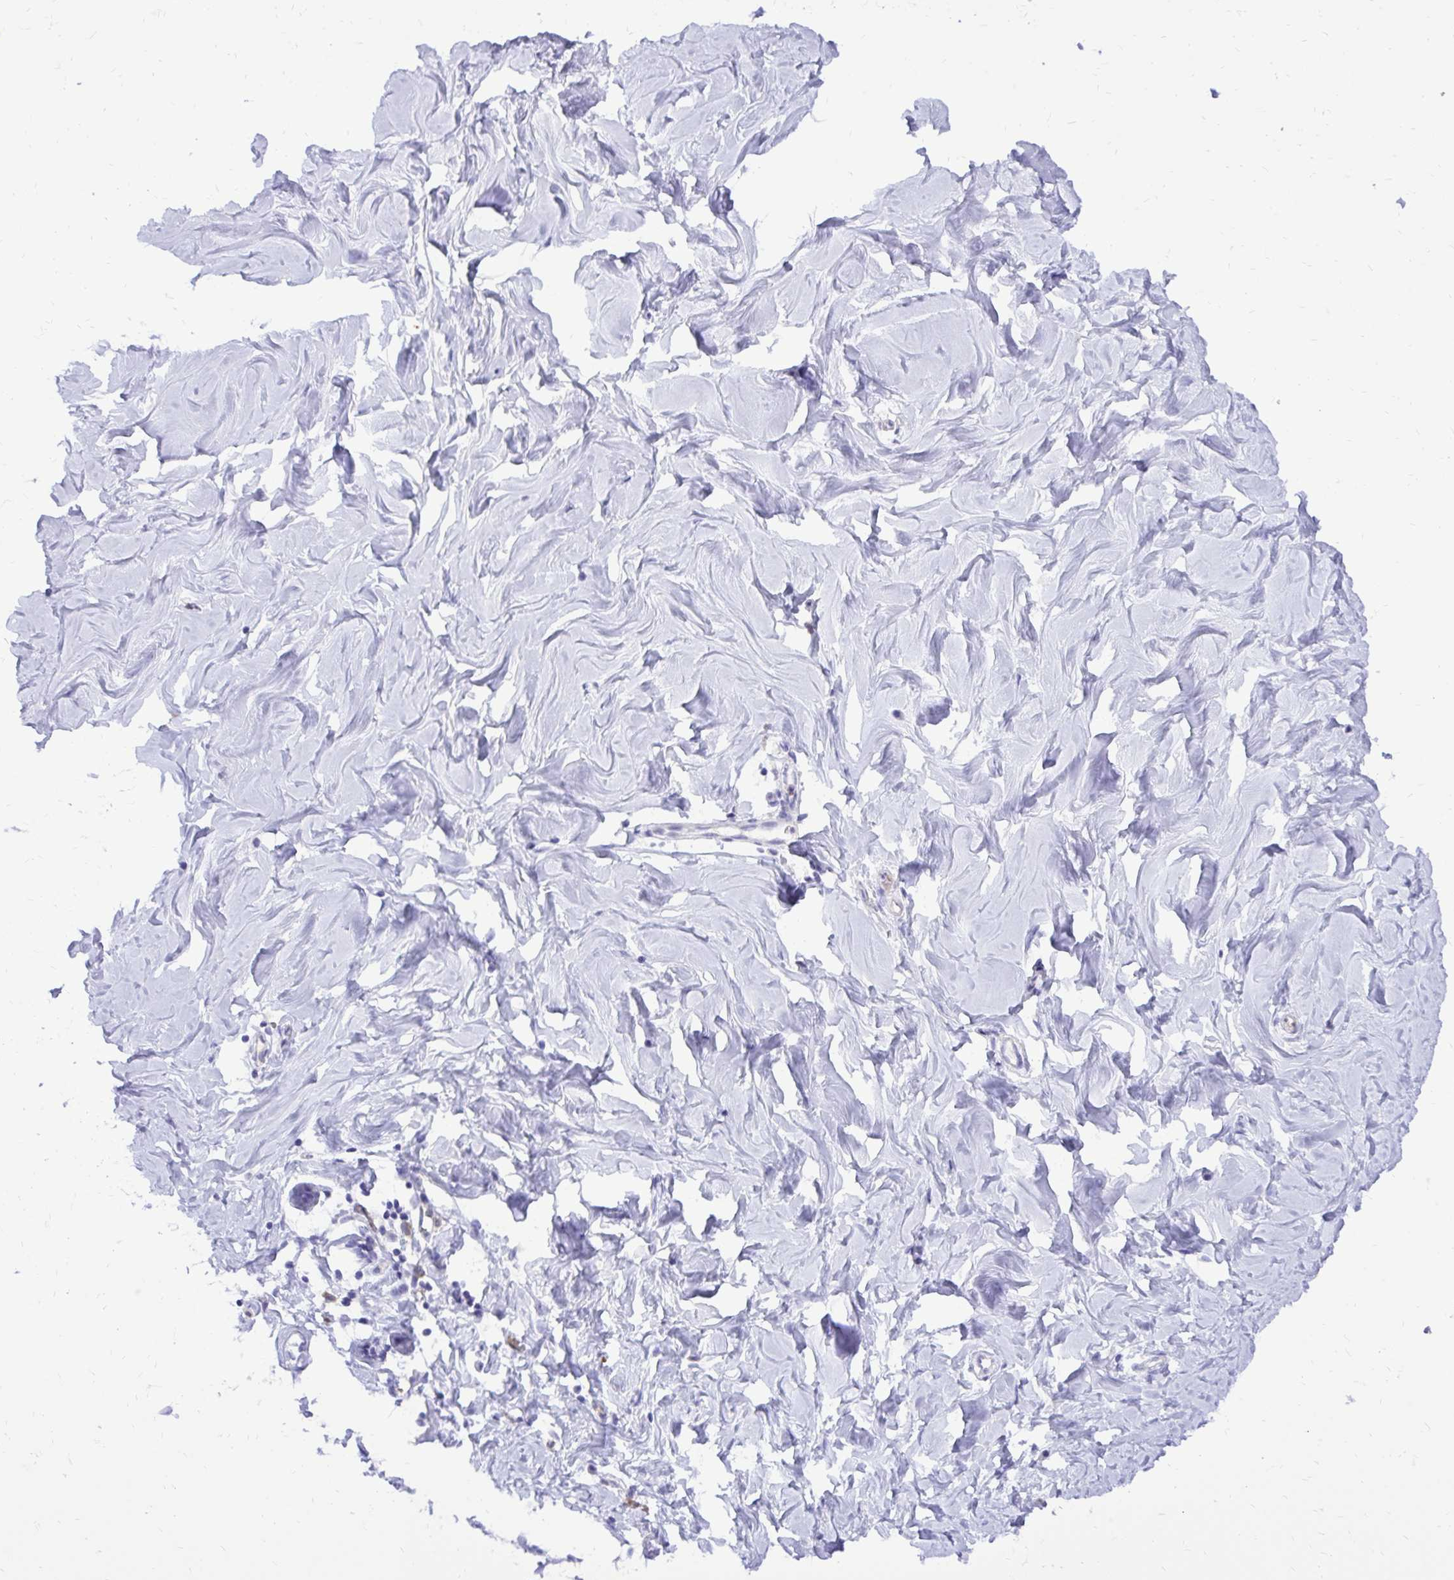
{"staining": {"intensity": "negative", "quantity": "none", "location": "none"}, "tissue": "breast", "cell_type": "Adipocytes", "image_type": "normal", "snomed": [{"axis": "morphology", "description": "Normal tissue, NOS"}, {"axis": "topography", "description": "Breast"}], "caption": "Image shows no protein staining in adipocytes of benign breast.", "gene": "CAT", "patient": {"sex": "female", "age": 27}}